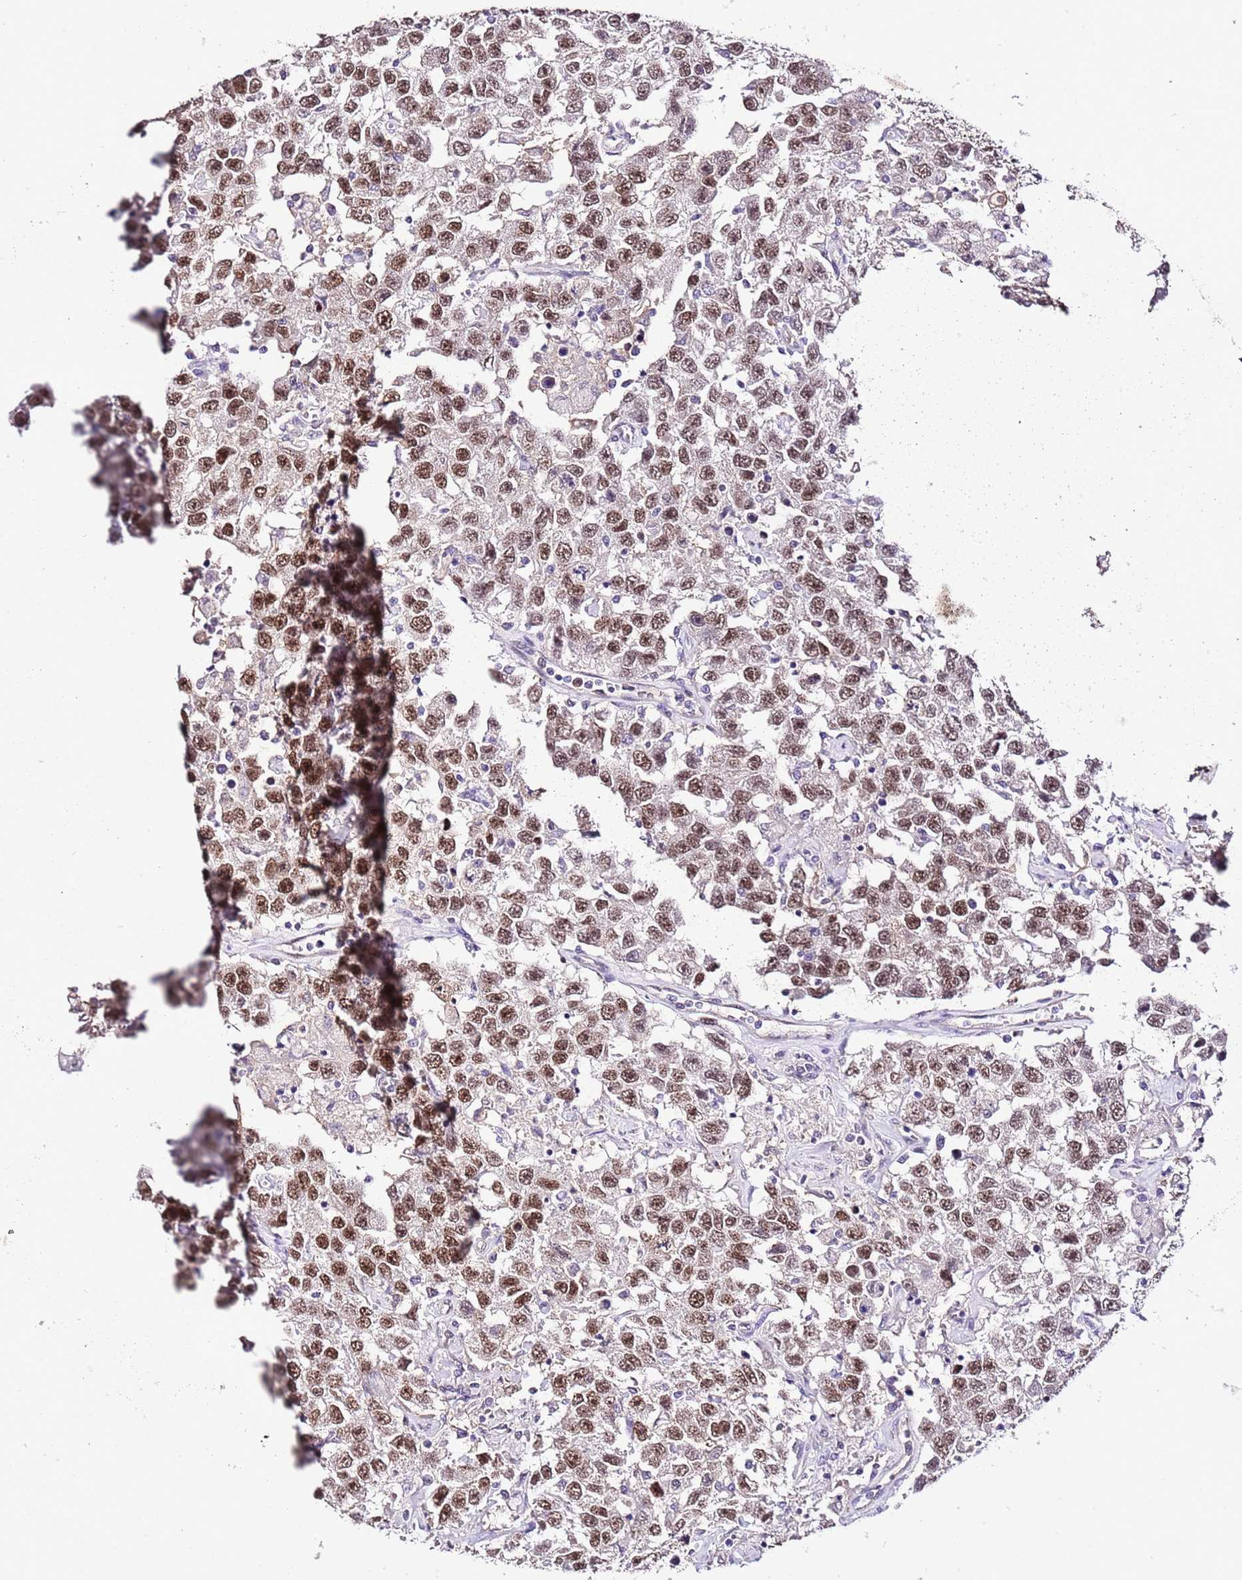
{"staining": {"intensity": "moderate", "quantity": ">75%", "location": "nuclear"}, "tissue": "testis cancer", "cell_type": "Tumor cells", "image_type": "cancer", "snomed": [{"axis": "morphology", "description": "Seminoma, NOS"}, {"axis": "topography", "description": "Testis"}], "caption": "About >75% of tumor cells in testis cancer exhibit moderate nuclear protein expression as visualized by brown immunohistochemical staining.", "gene": "IZUMO4", "patient": {"sex": "male", "age": 41}}